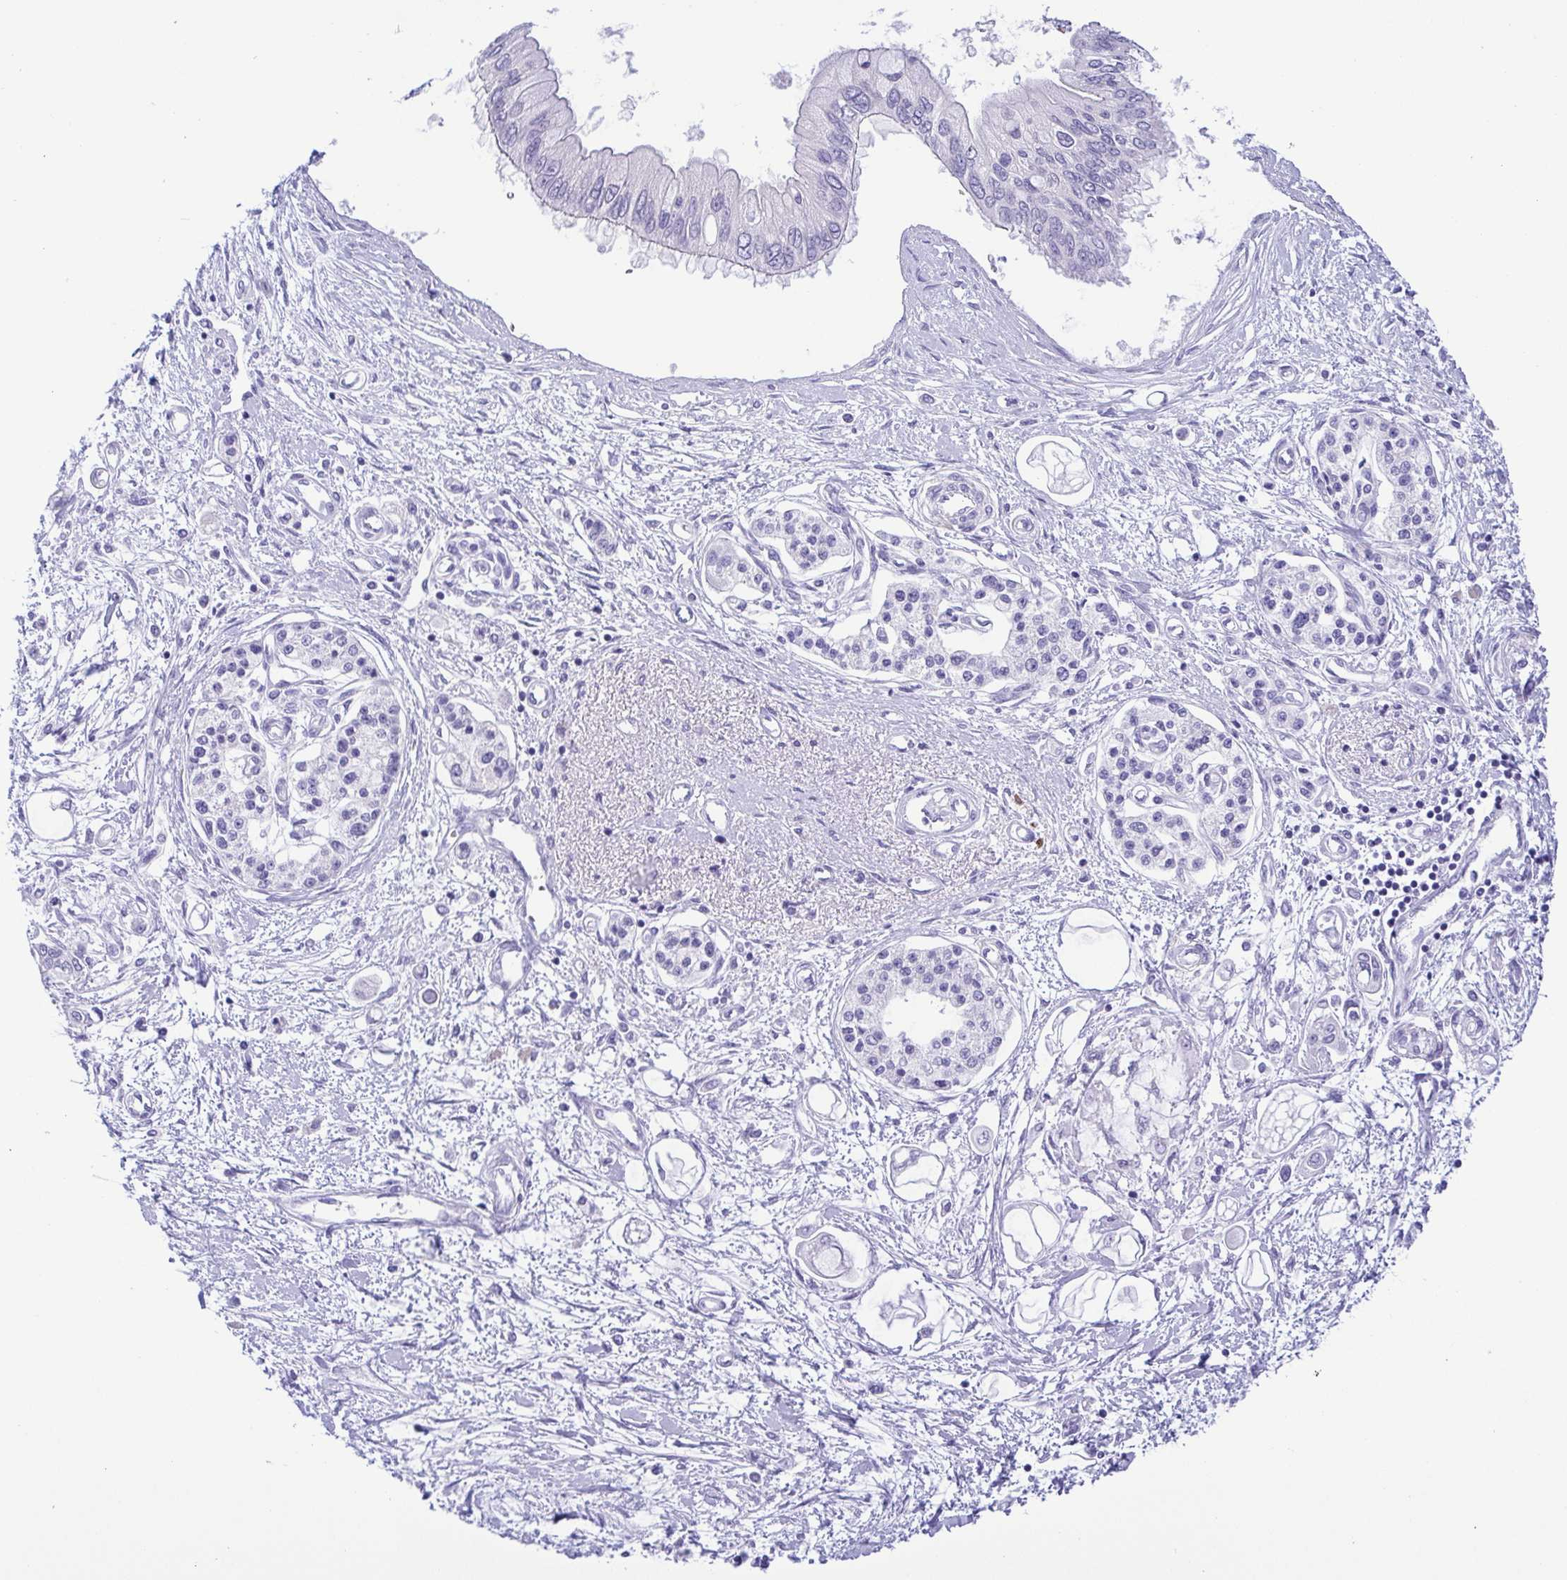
{"staining": {"intensity": "negative", "quantity": "none", "location": "none"}, "tissue": "pancreatic cancer", "cell_type": "Tumor cells", "image_type": "cancer", "snomed": [{"axis": "morphology", "description": "Adenocarcinoma, NOS"}, {"axis": "topography", "description": "Pancreas"}], "caption": "This photomicrograph is of pancreatic cancer stained with immunohistochemistry (IHC) to label a protein in brown with the nuclei are counter-stained blue. There is no expression in tumor cells.", "gene": "MYL7", "patient": {"sex": "female", "age": 77}}